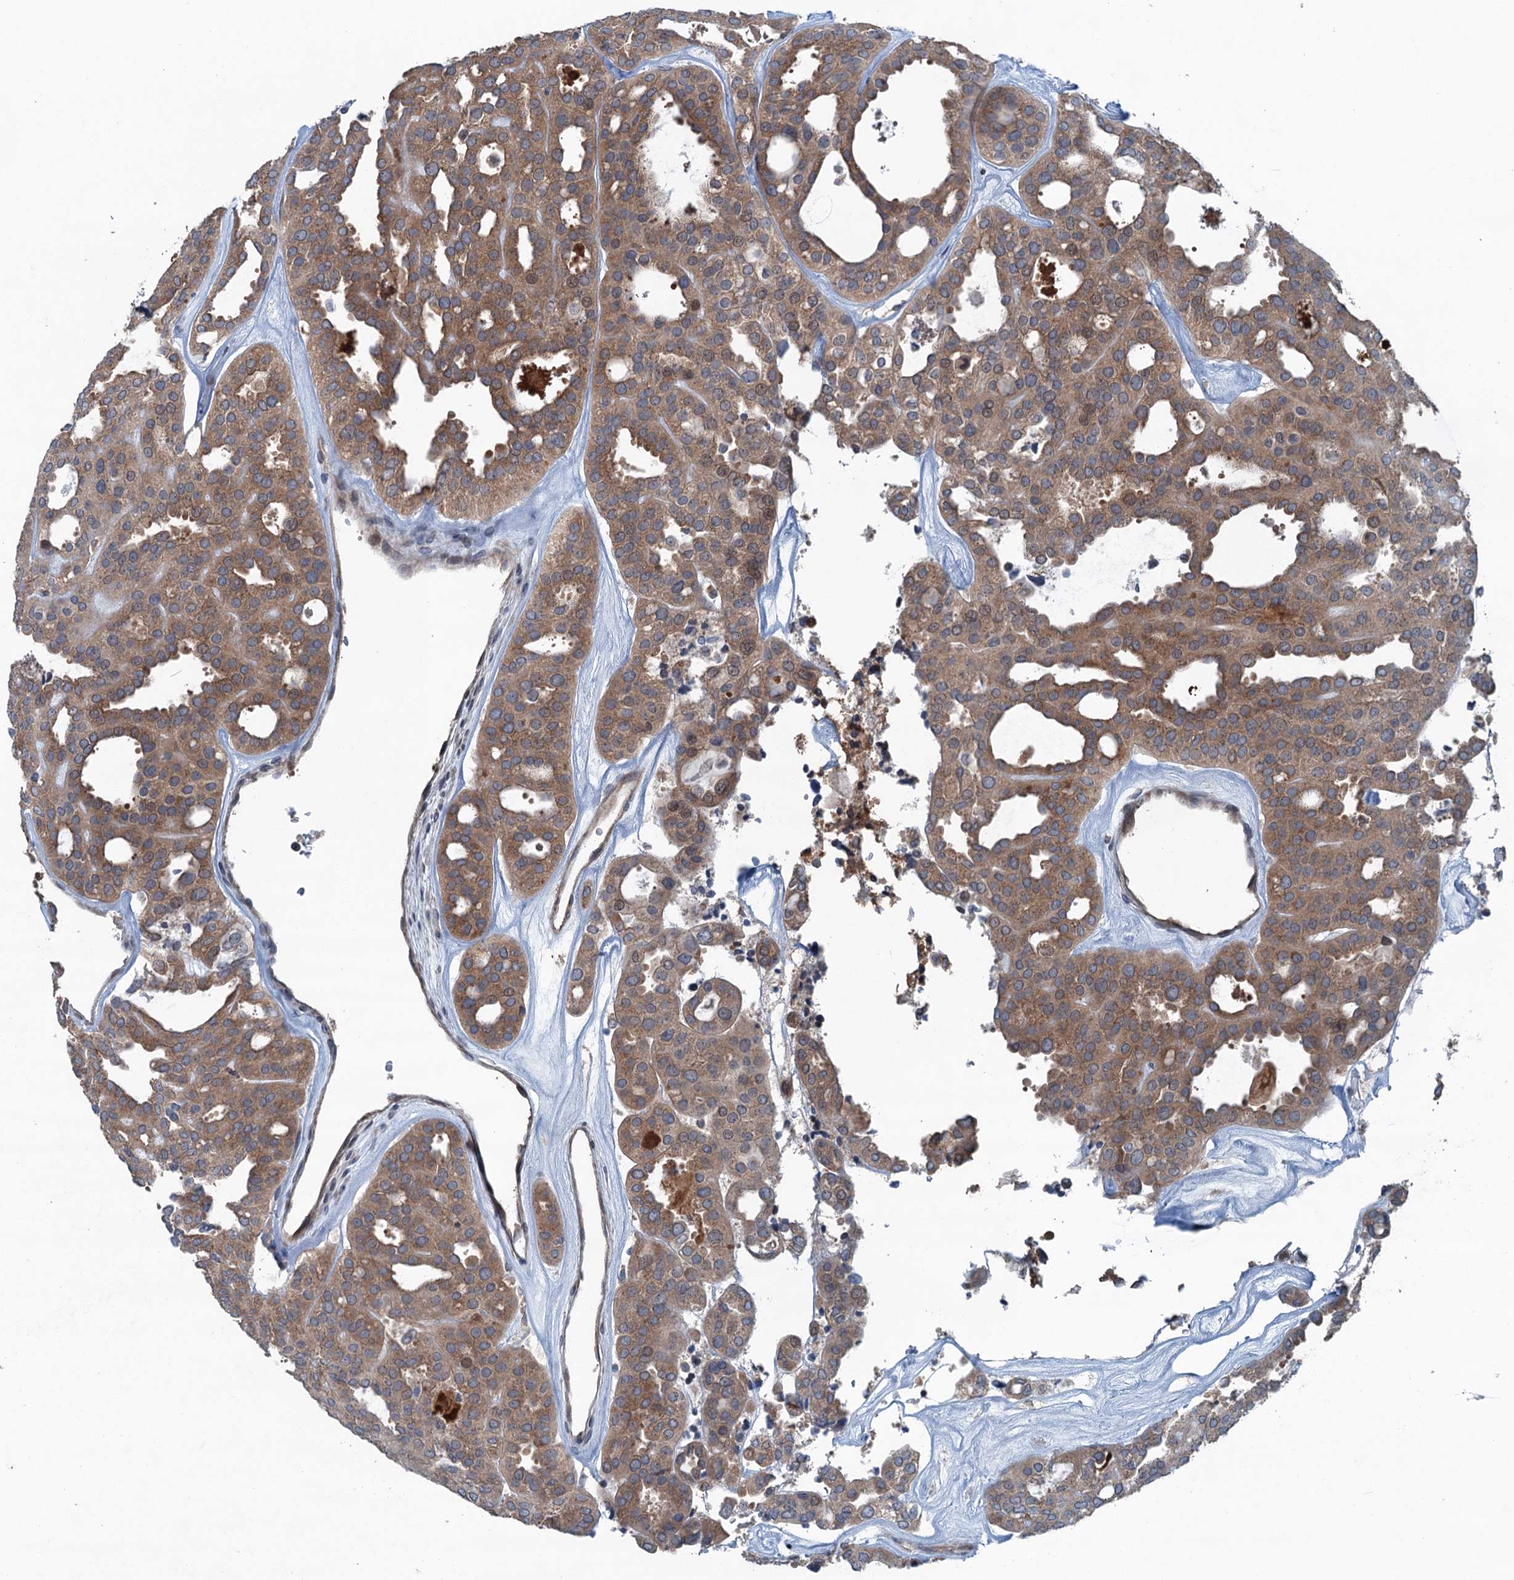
{"staining": {"intensity": "moderate", "quantity": ">75%", "location": "cytoplasmic/membranous"}, "tissue": "thyroid cancer", "cell_type": "Tumor cells", "image_type": "cancer", "snomed": [{"axis": "morphology", "description": "Follicular adenoma carcinoma, NOS"}, {"axis": "topography", "description": "Thyroid gland"}], "caption": "A brown stain highlights moderate cytoplasmic/membranous staining of a protein in human thyroid cancer (follicular adenoma carcinoma) tumor cells.", "gene": "TRAPPC8", "patient": {"sex": "male", "age": 75}}